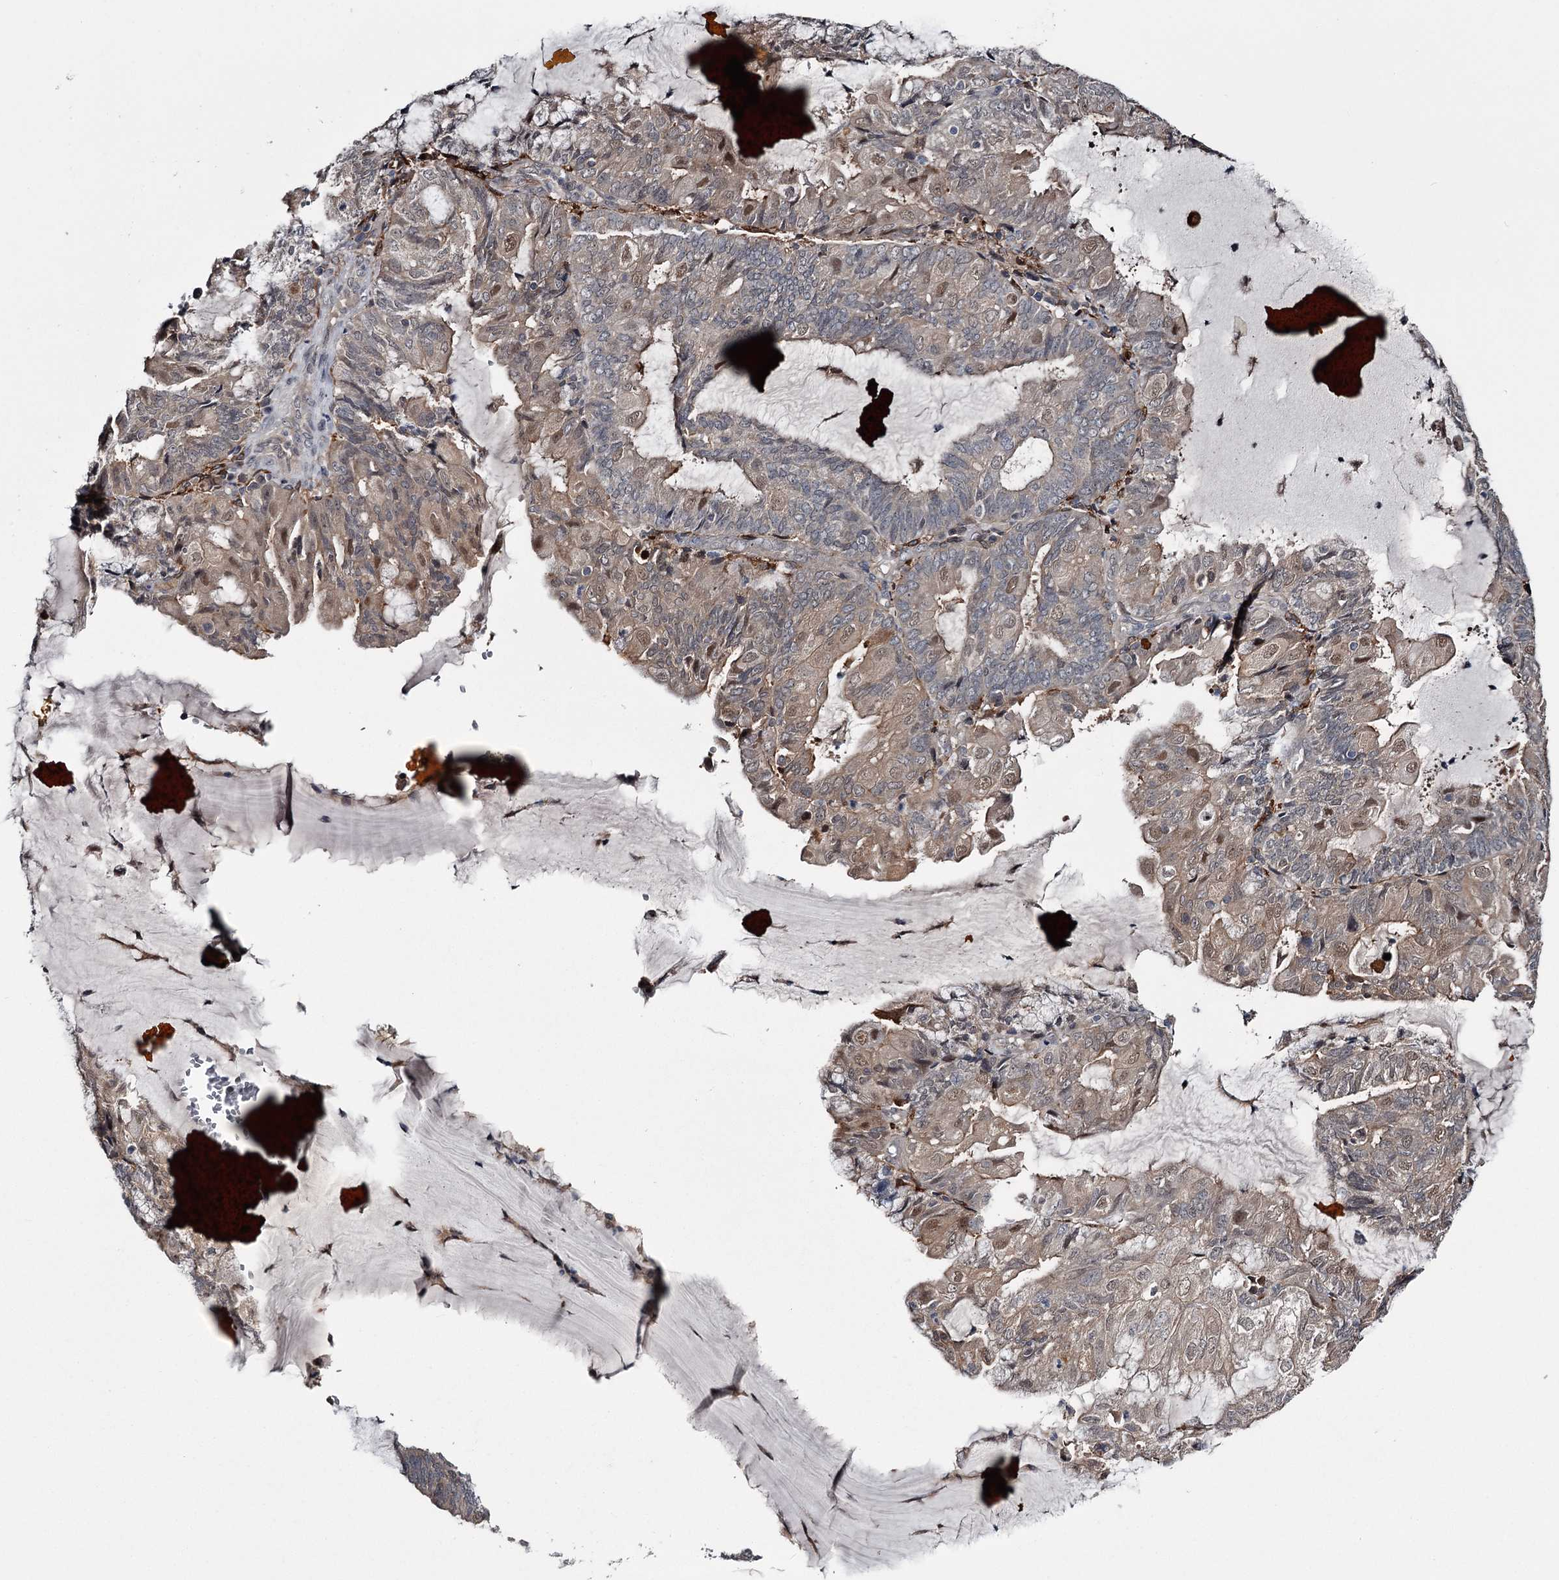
{"staining": {"intensity": "weak", "quantity": "<25%", "location": "cytoplasmic/membranous"}, "tissue": "endometrial cancer", "cell_type": "Tumor cells", "image_type": "cancer", "snomed": [{"axis": "morphology", "description": "Adenocarcinoma, NOS"}, {"axis": "topography", "description": "Endometrium"}], "caption": "Immunohistochemistry of human endometrial cancer (adenocarcinoma) demonstrates no positivity in tumor cells.", "gene": "DAO", "patient": {"sex": "female", "age": 81}}